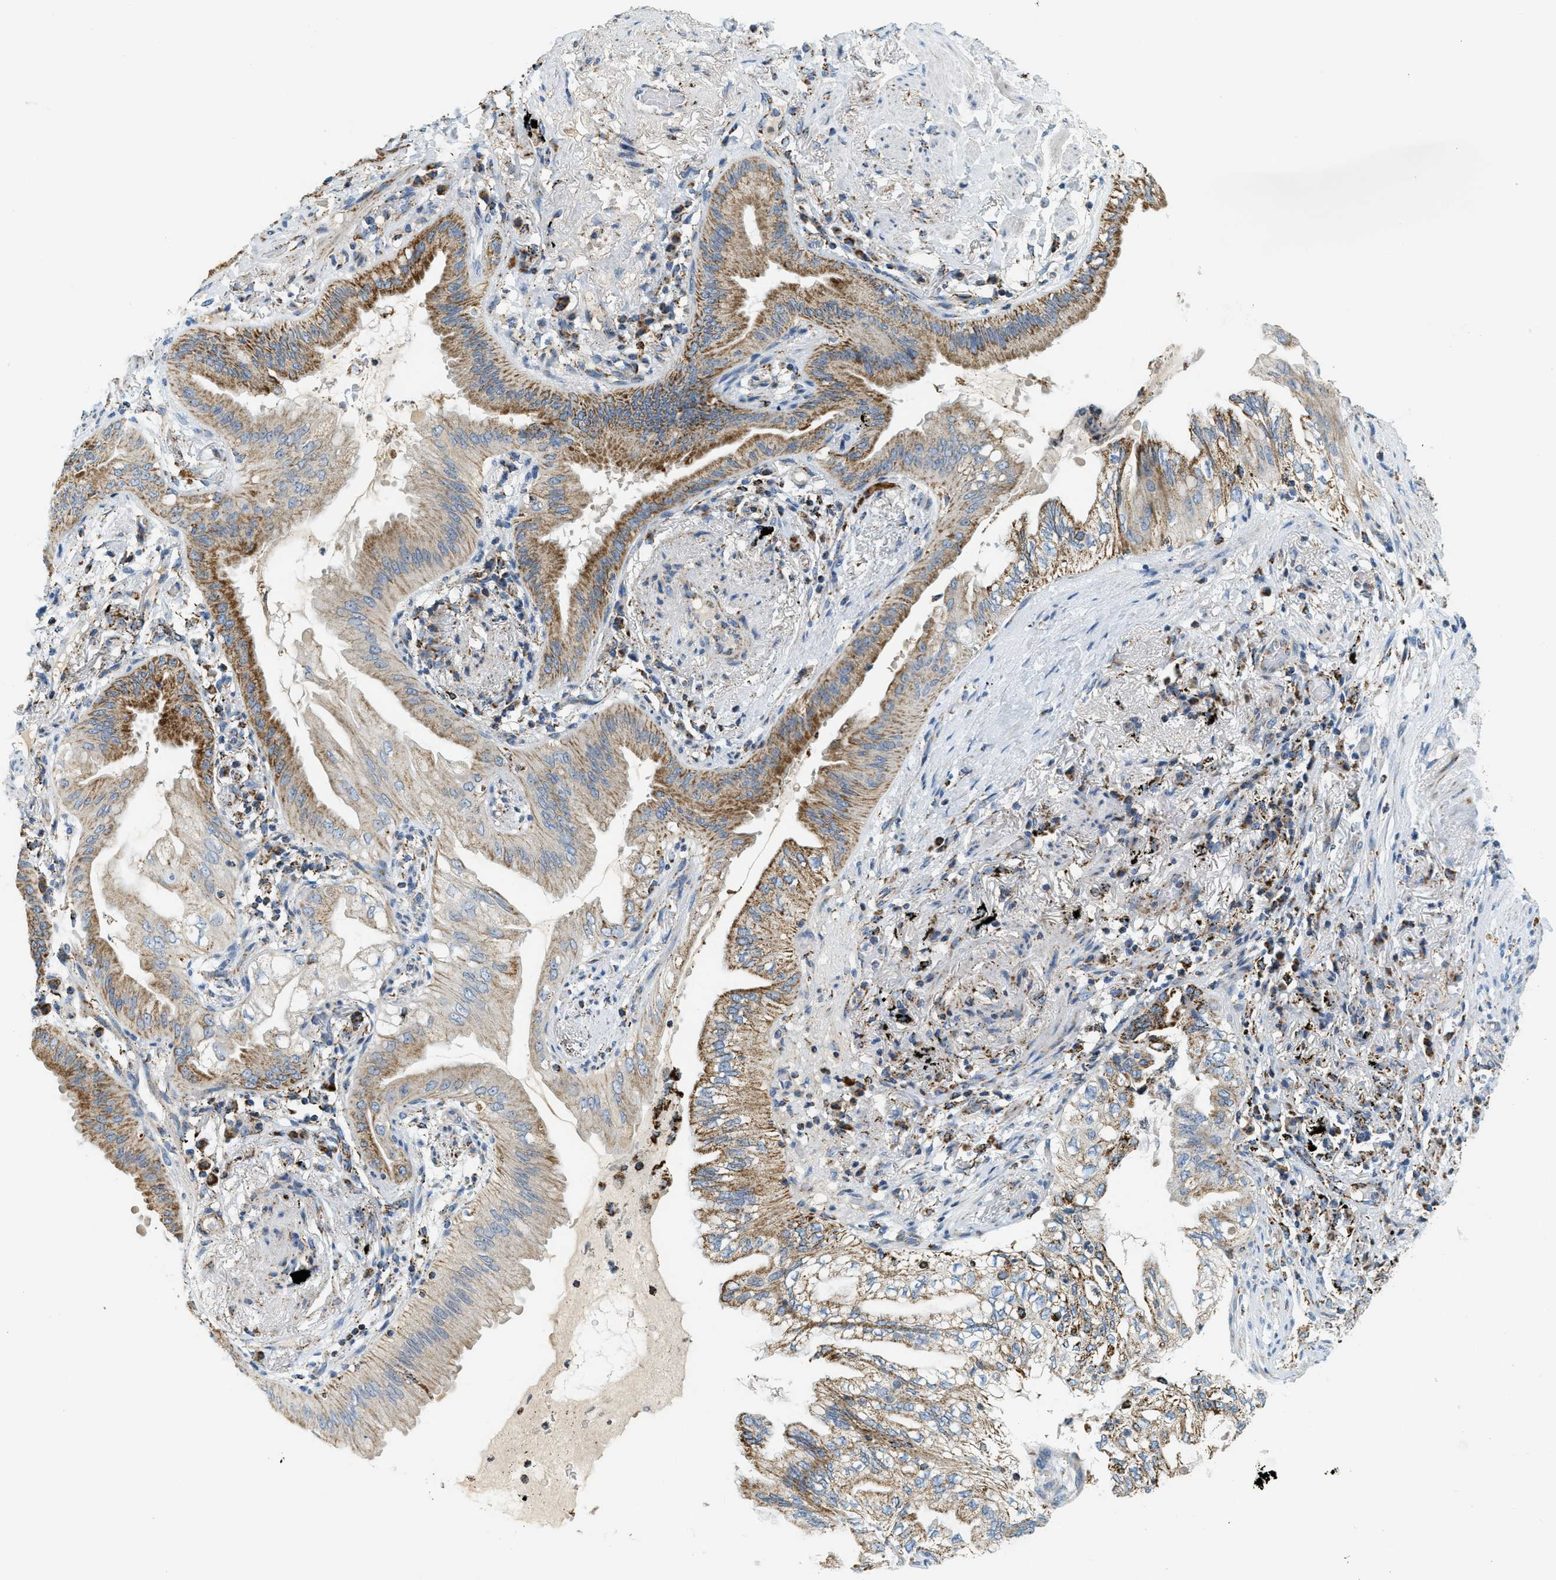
{"staining": {"intensity": "moderate", "quantity": "25%-75%", "location": "cytoplasmic/membranous"}, "tissue": "lung cancer", "cell_type": "Tumor cells", "image_type": "cancer", "snomed": [{"axis": "morphology", "description": "Normal tissue, NOS"}, {"axis": "morphology", "description": "Adenocarcinoma, NOS"}, {"axis": "topography", "description": "Bronchus"}, {"axis": "topography", "description": "Lung"}], "caption": "Immunohistochemistry histopathology image of human lung cancer stained for a protein (brown), which shows medium levels of moderate cytoplasmic/membranous positivity in about 25%-75% of tumor cells.", "gene": "HLCS", "patient": {"sex": "female", "age": 70}}